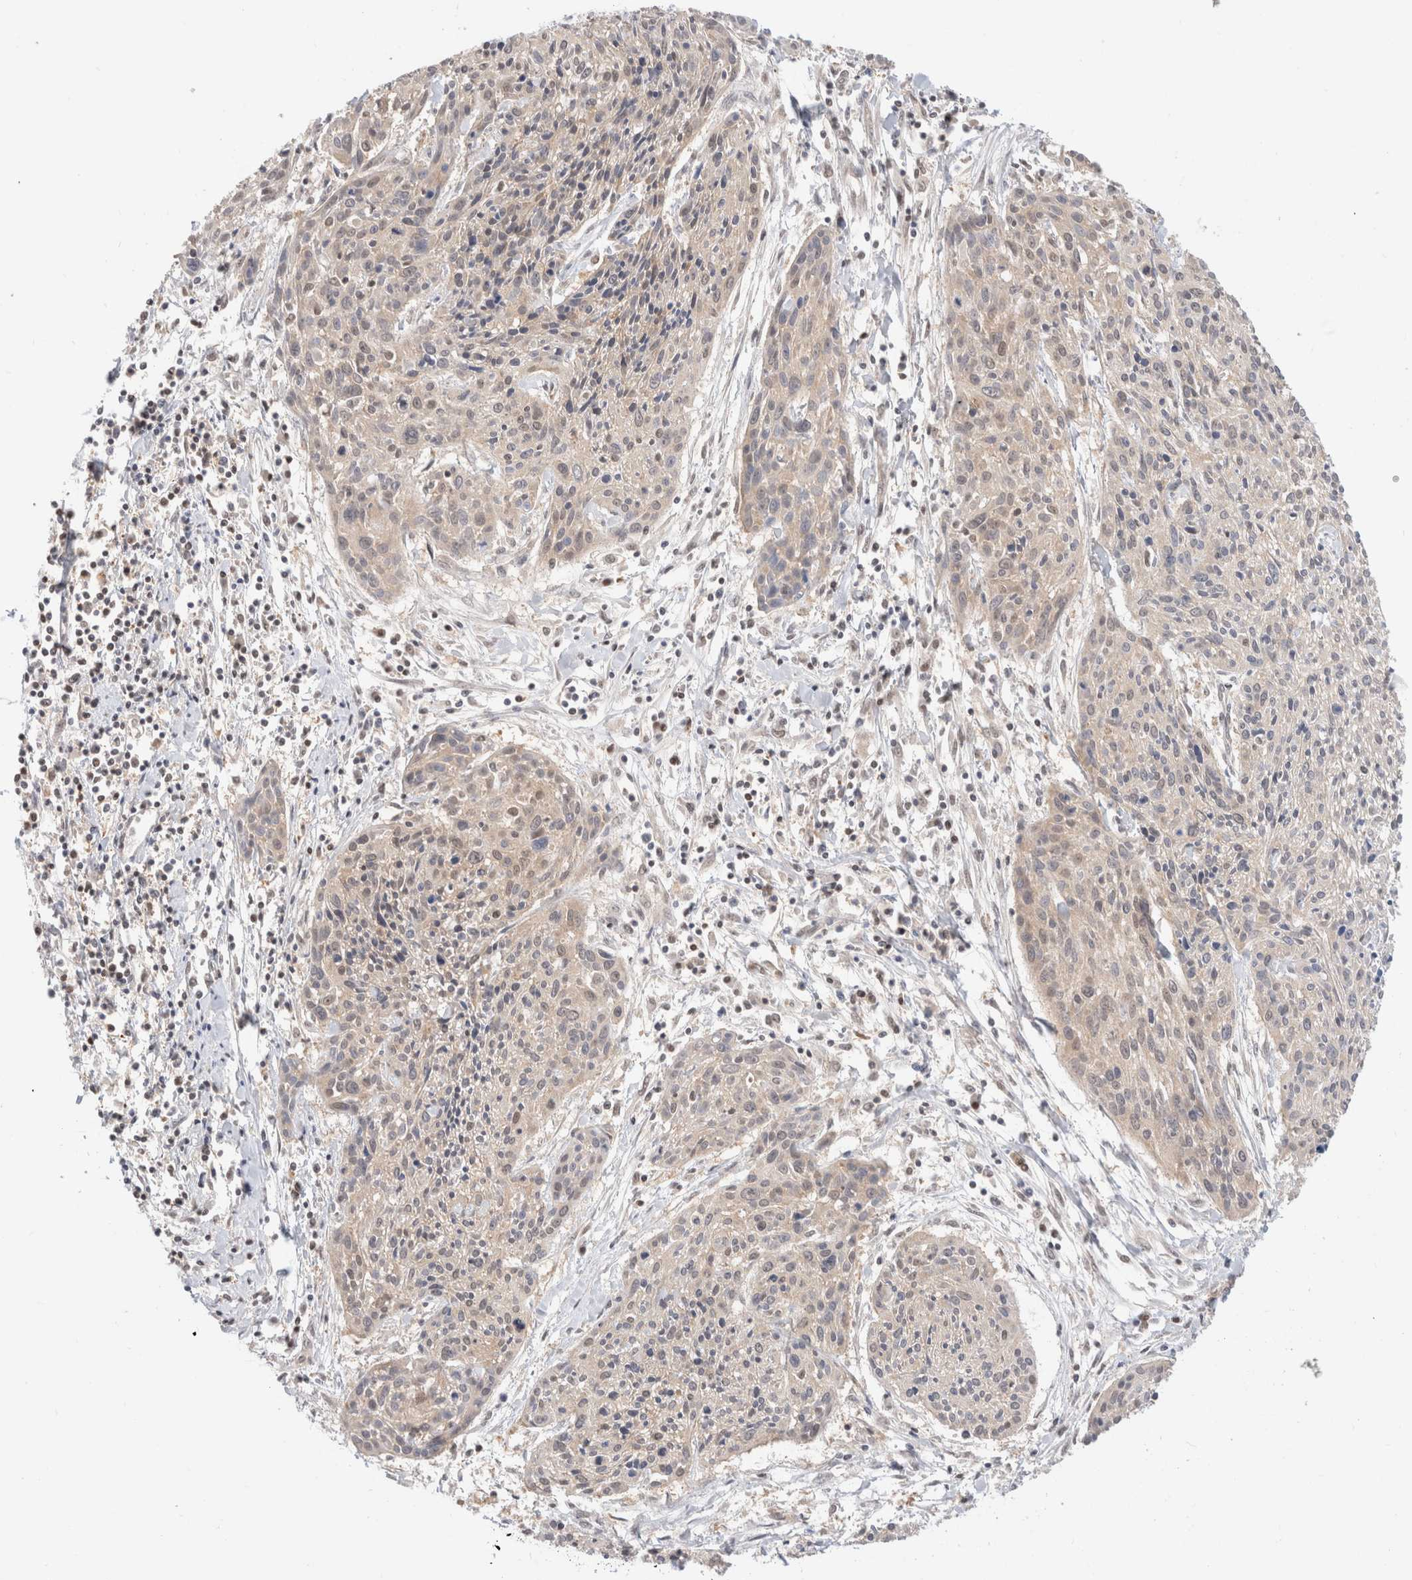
{"staining": {"intensity": "weak", "quantity": "25%-75%", "location": "cytoplasmic/membranous"}, "tissue": "cervical cancer", "cell_type": "Tumor cells", "image_type": "cancer", "snomed": [{"axis": "morphology", "description": "Squamous cell carcinoma, NOS"}, {"axis": "topography", "description": "Cervix"}], "caption": "Cervical cancer (squamous cell carcinoma) tissue displays weak cytoplasmic/membranous positivity in about 25%-75% of tumor cells", "gene": "C17orf97", "patient": {"sex": "female", "age": 51}}